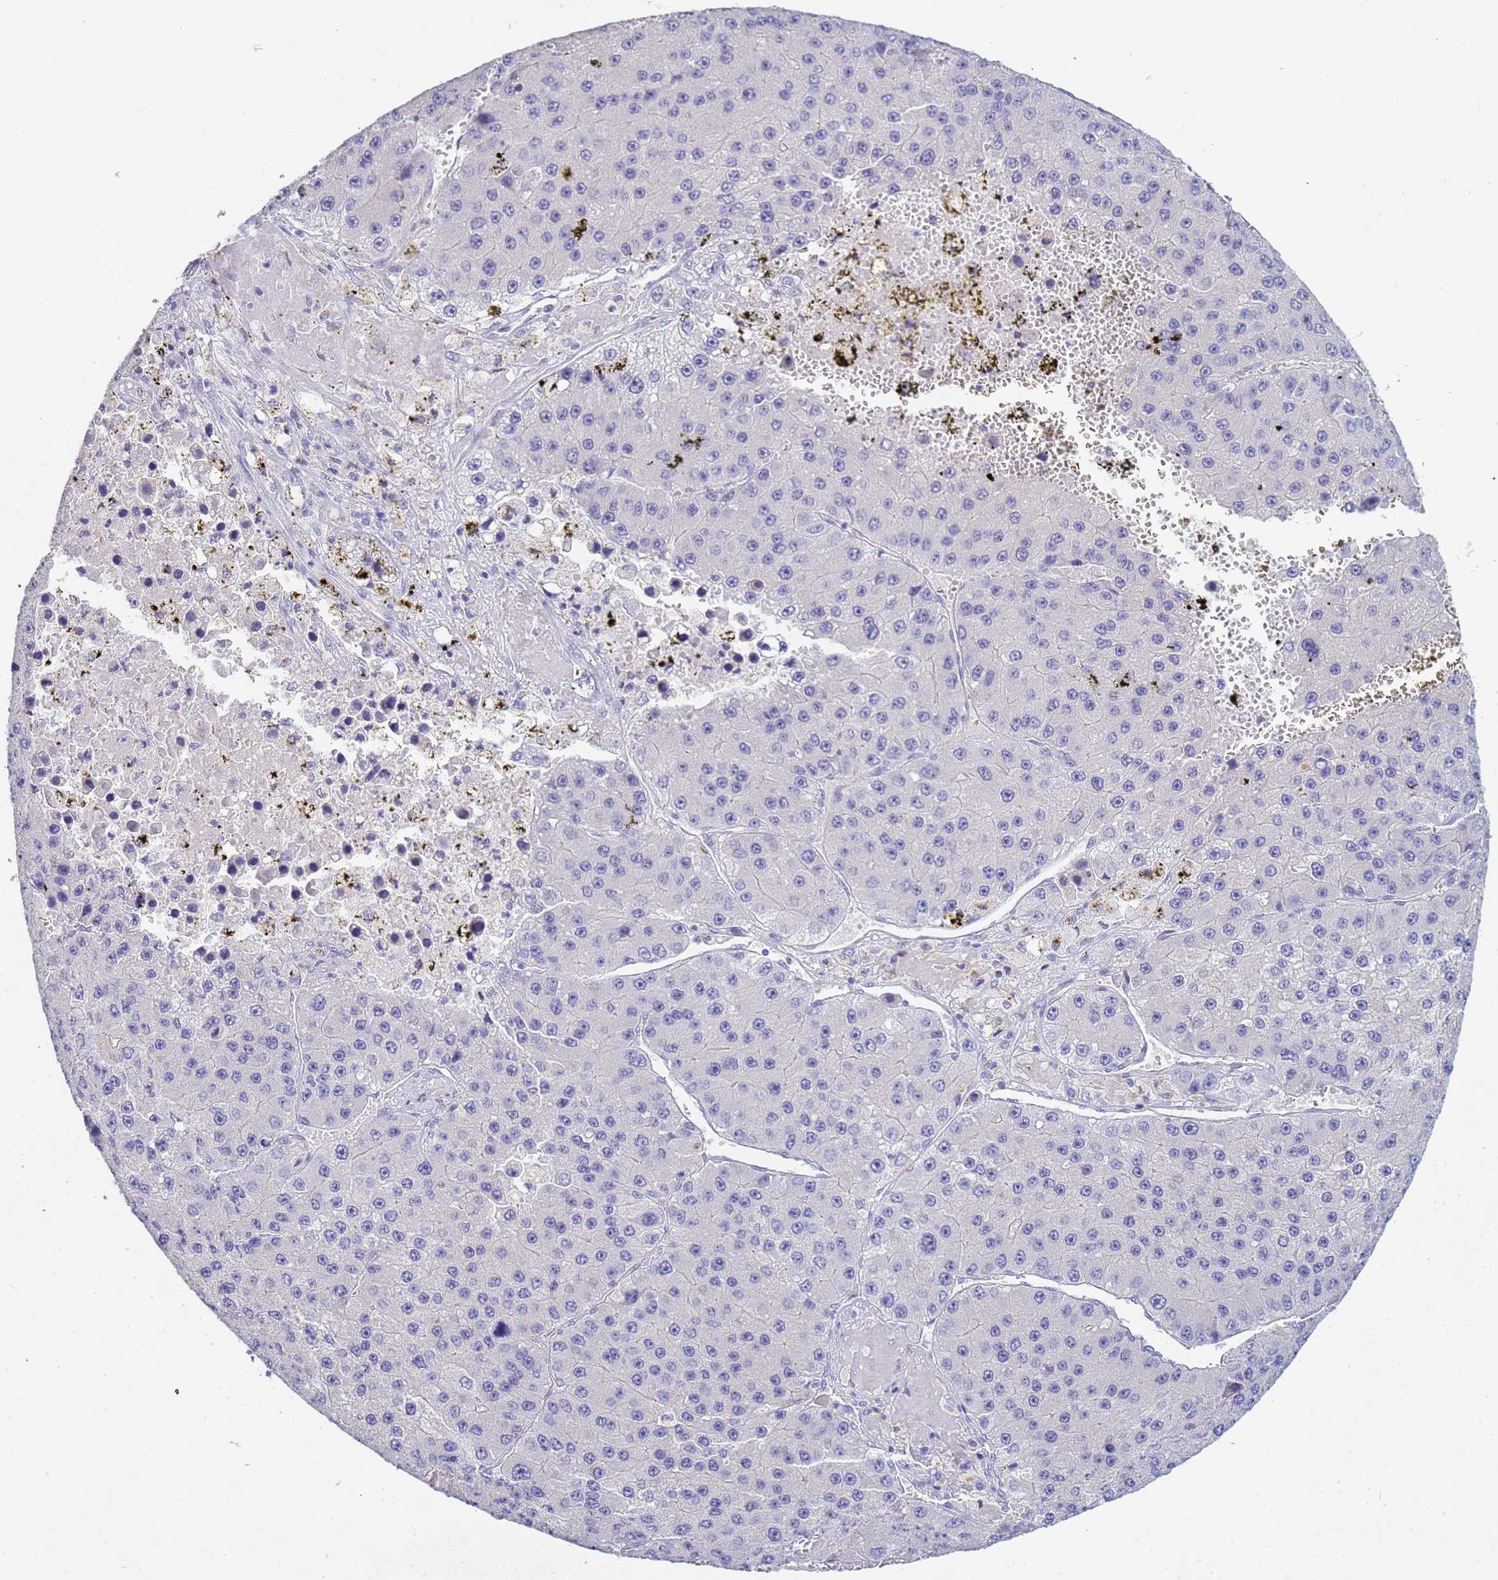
{"staining": {"intensity": "negative", "quantity": "none", "location": "none"}, "tissue": "liver cancer", "cell_type": "Tumor cells", "image_type": "cancer", "snomed": [{"axis": "morphology", "description": "Carcinoma, Hepatocellular, NOS"}, {"axis": "topography", "description": "Liver"}], "caption": "This is an immunohistochemistry image of liver cancer (hepatocellular carcinoma). There is no positivity in tumor cells.", "gene": "B3GNT8", "patient": {"sex": "female", "age": 73}}